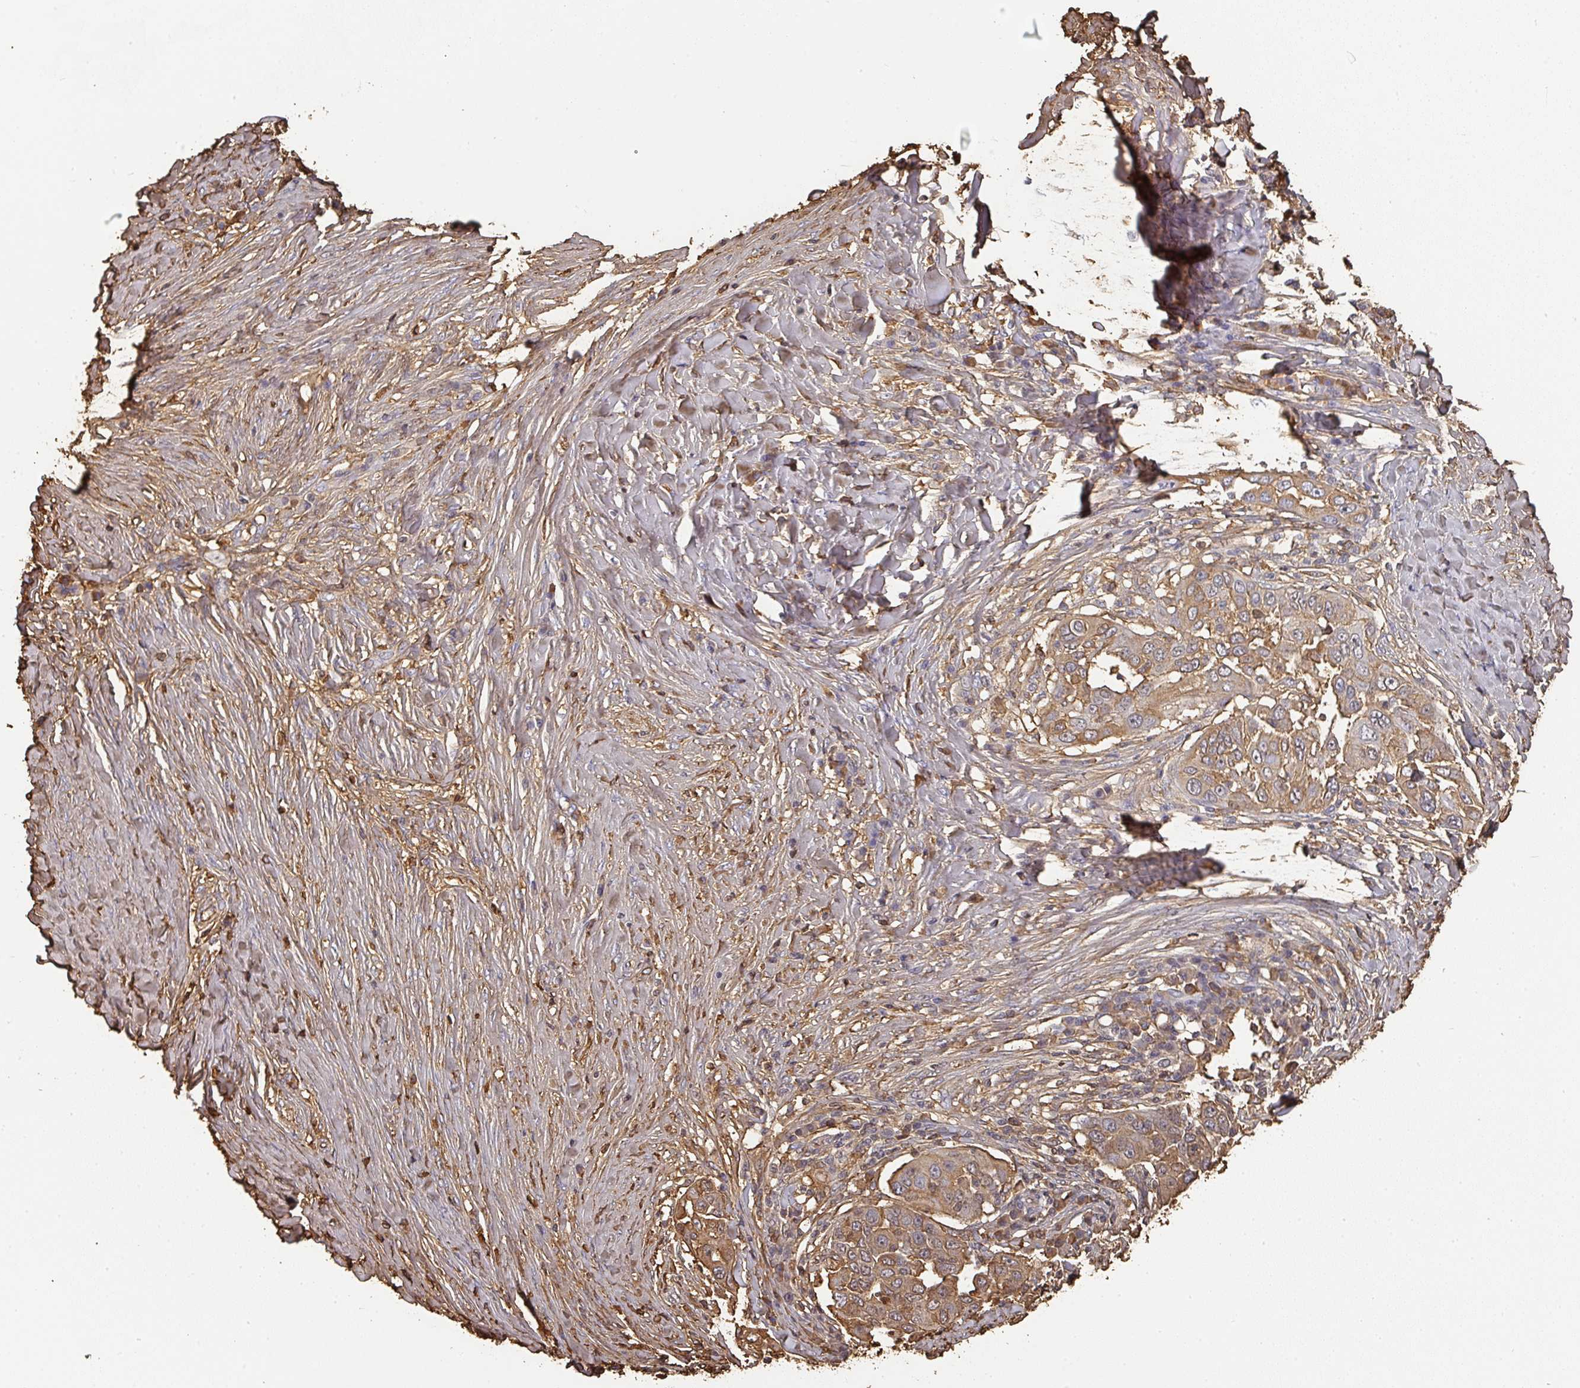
{"staining": {"intensity": "moderate", "quantity": ">75%", "location": "cytoplasmic/membranous"}, "tissue": "skin cancer", "cell_type": "Tumor cells", "image_type": "cancer", "snomed": [{"axis": "morphology", "description": "Squamous cell carcinoma, NOS"}, {"axis": "topography", "description": "Skin"}], "caption": "Tumor cells show medium levels of moderate cytoplasmic/membranous expression in approximately >75% of cells in human skin squamous cell carcinoma.", "gene": "ALB", "patient": {"sex": "female", "age": 44}}